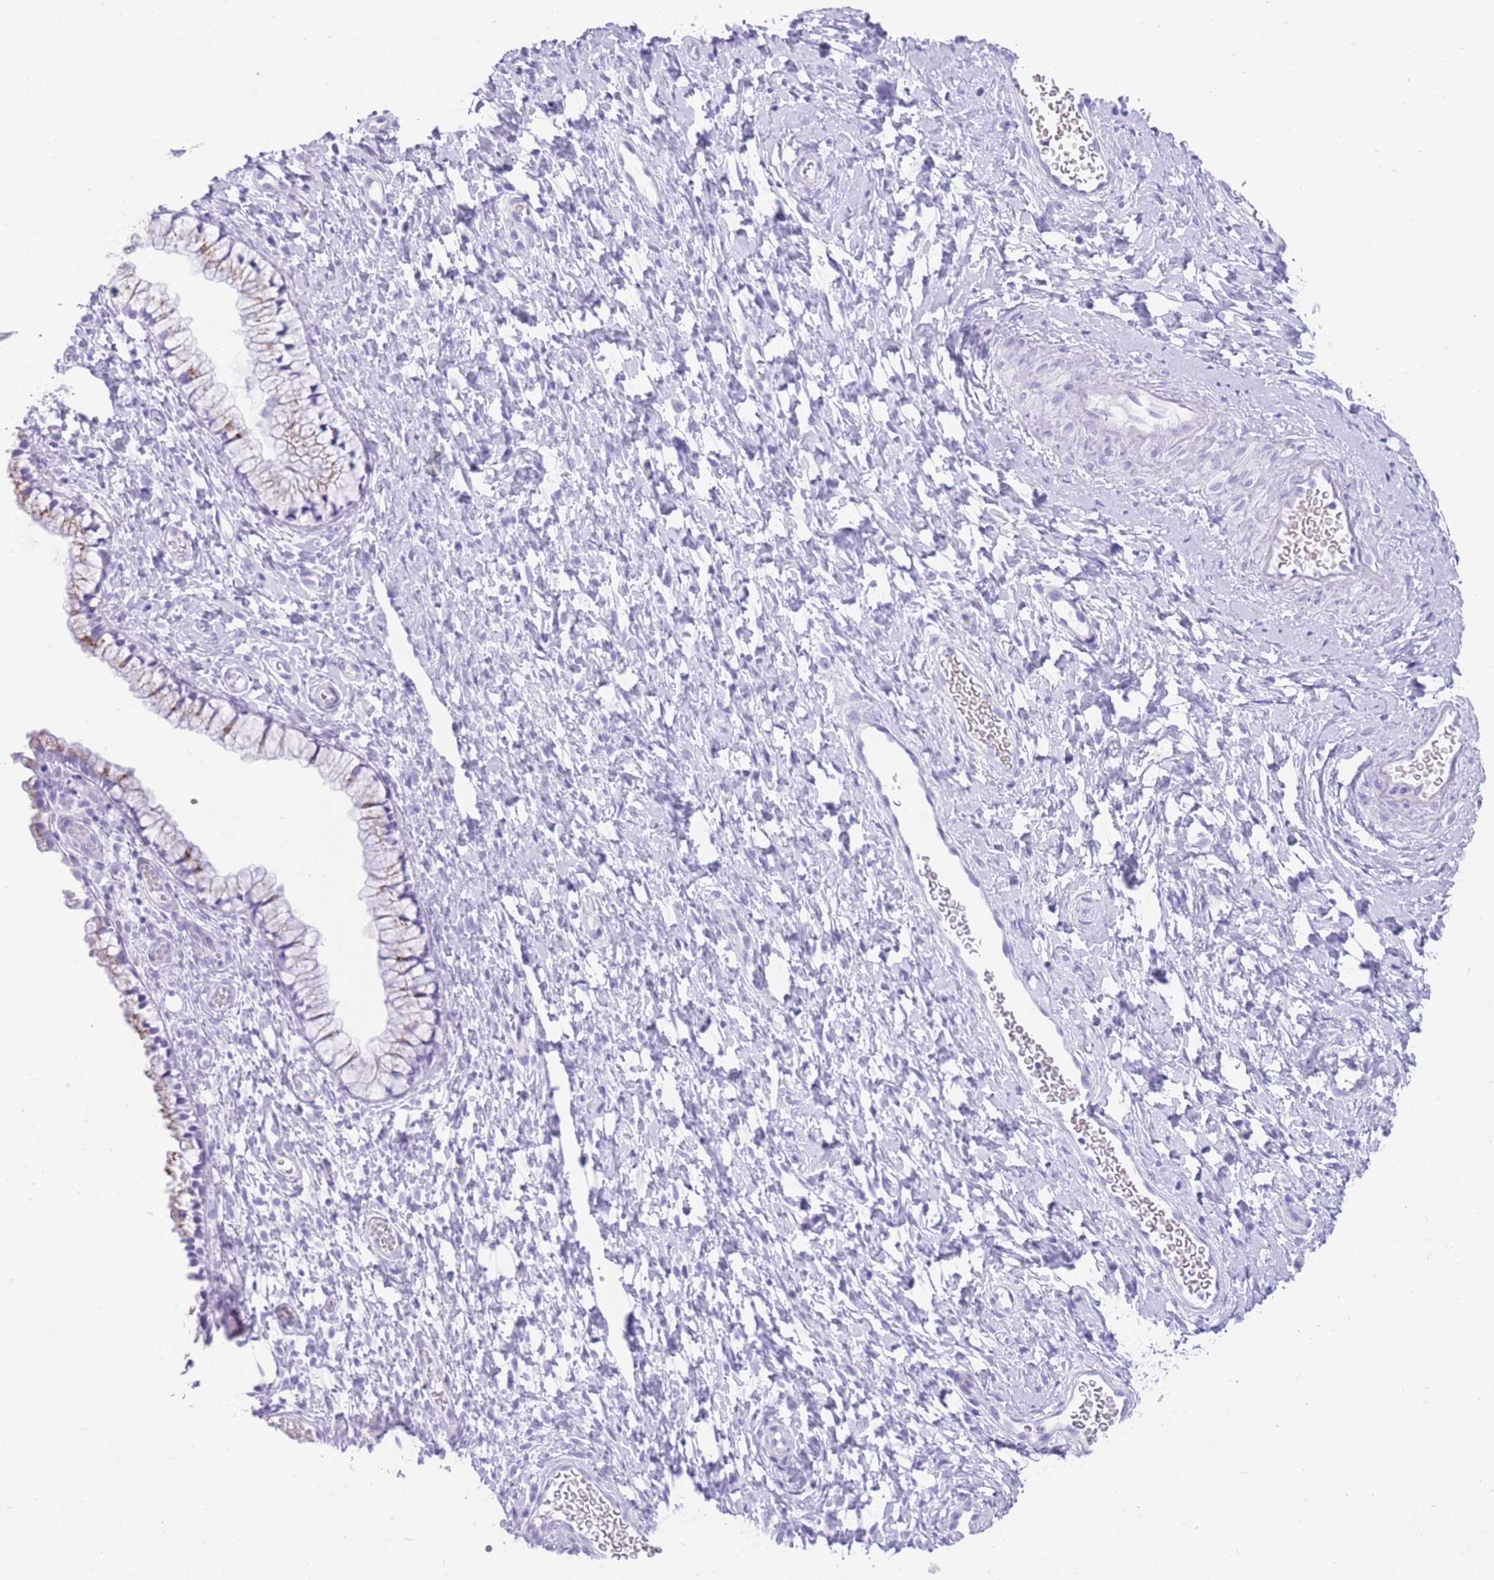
{"staining": {"intensity": "negative", "quantity": "none", "location": "none"}, "tissue": "cervix", "cell_type": "Glandular cells", "image_type": "normal", "snomed": [{"axis": "morphology", "description": "Normal tissue, NOS"}, {"axis": "topography", "description": "Cervix"}], "caption": "Immunohistochemical staining of normal human cervix reveals no significant expression in glandular cells. (DAB immunohistochemistry with hematoxylin counter stain).", "gene": "ELOA2", "patient": {"sex": "female", "age": 36}}